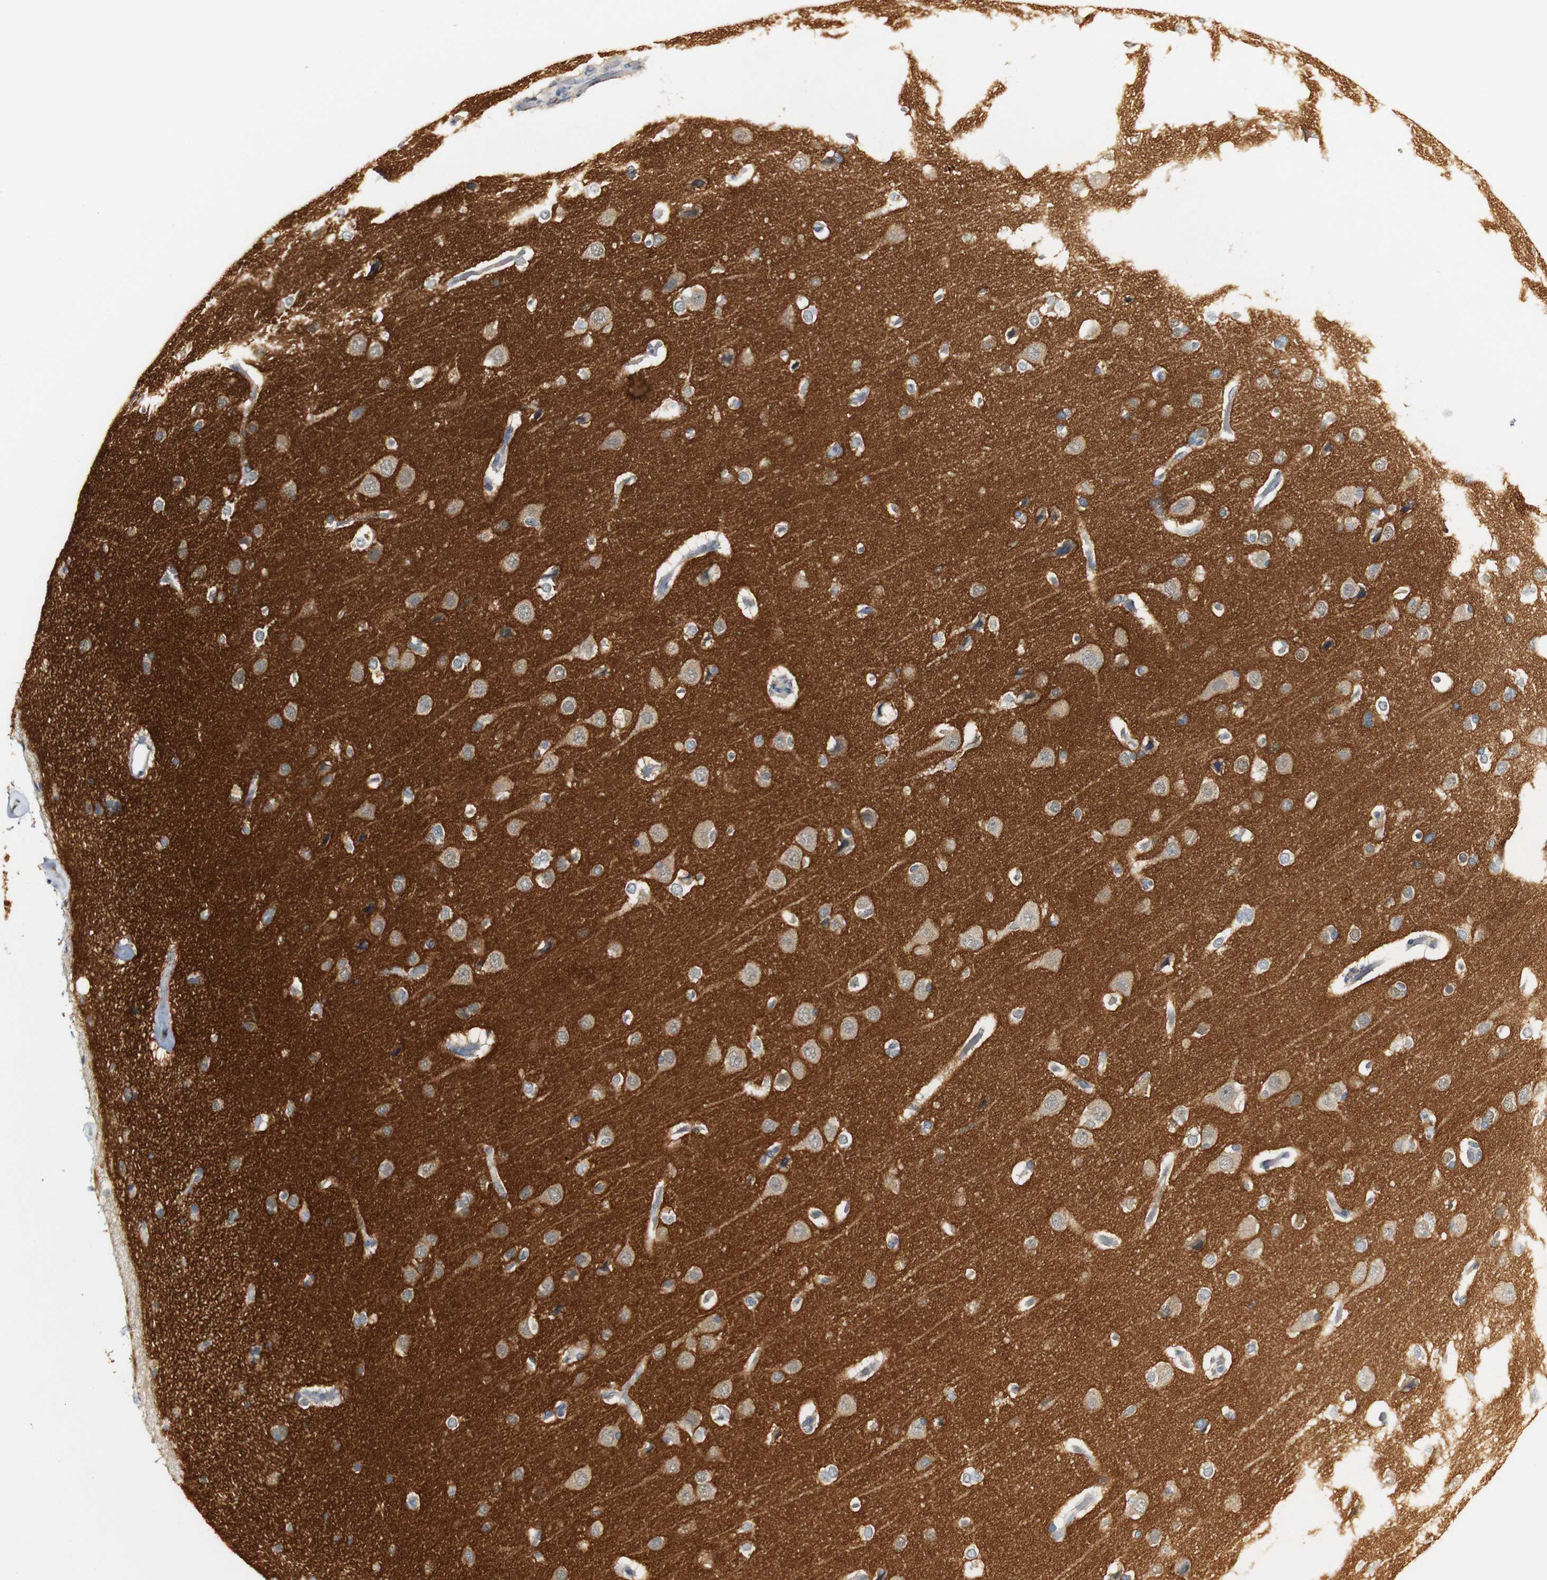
{"staining": {"intensity": "weak", "quantity": "25%-75%", "location": "cytoplasmic/membranous"}, "tissue": "cerebral cortex", "cell_type": "Endothelial cells", "image_type": "normal", "snomed": [{"axis": "morphology", "description": "Normal tissue, NOS"}, {"axis": "topography", "description": "Cerebral cortex"}], "caption": "About 25%-75% of endothelial cells in unremarkable human cerebral cortex exhibit weak cytoplasmic/membranous protein positivity as visualized by brown immunohistochemical staining.", "gene": "SYT7", "patient": {"sex": "male", "age": 62}}